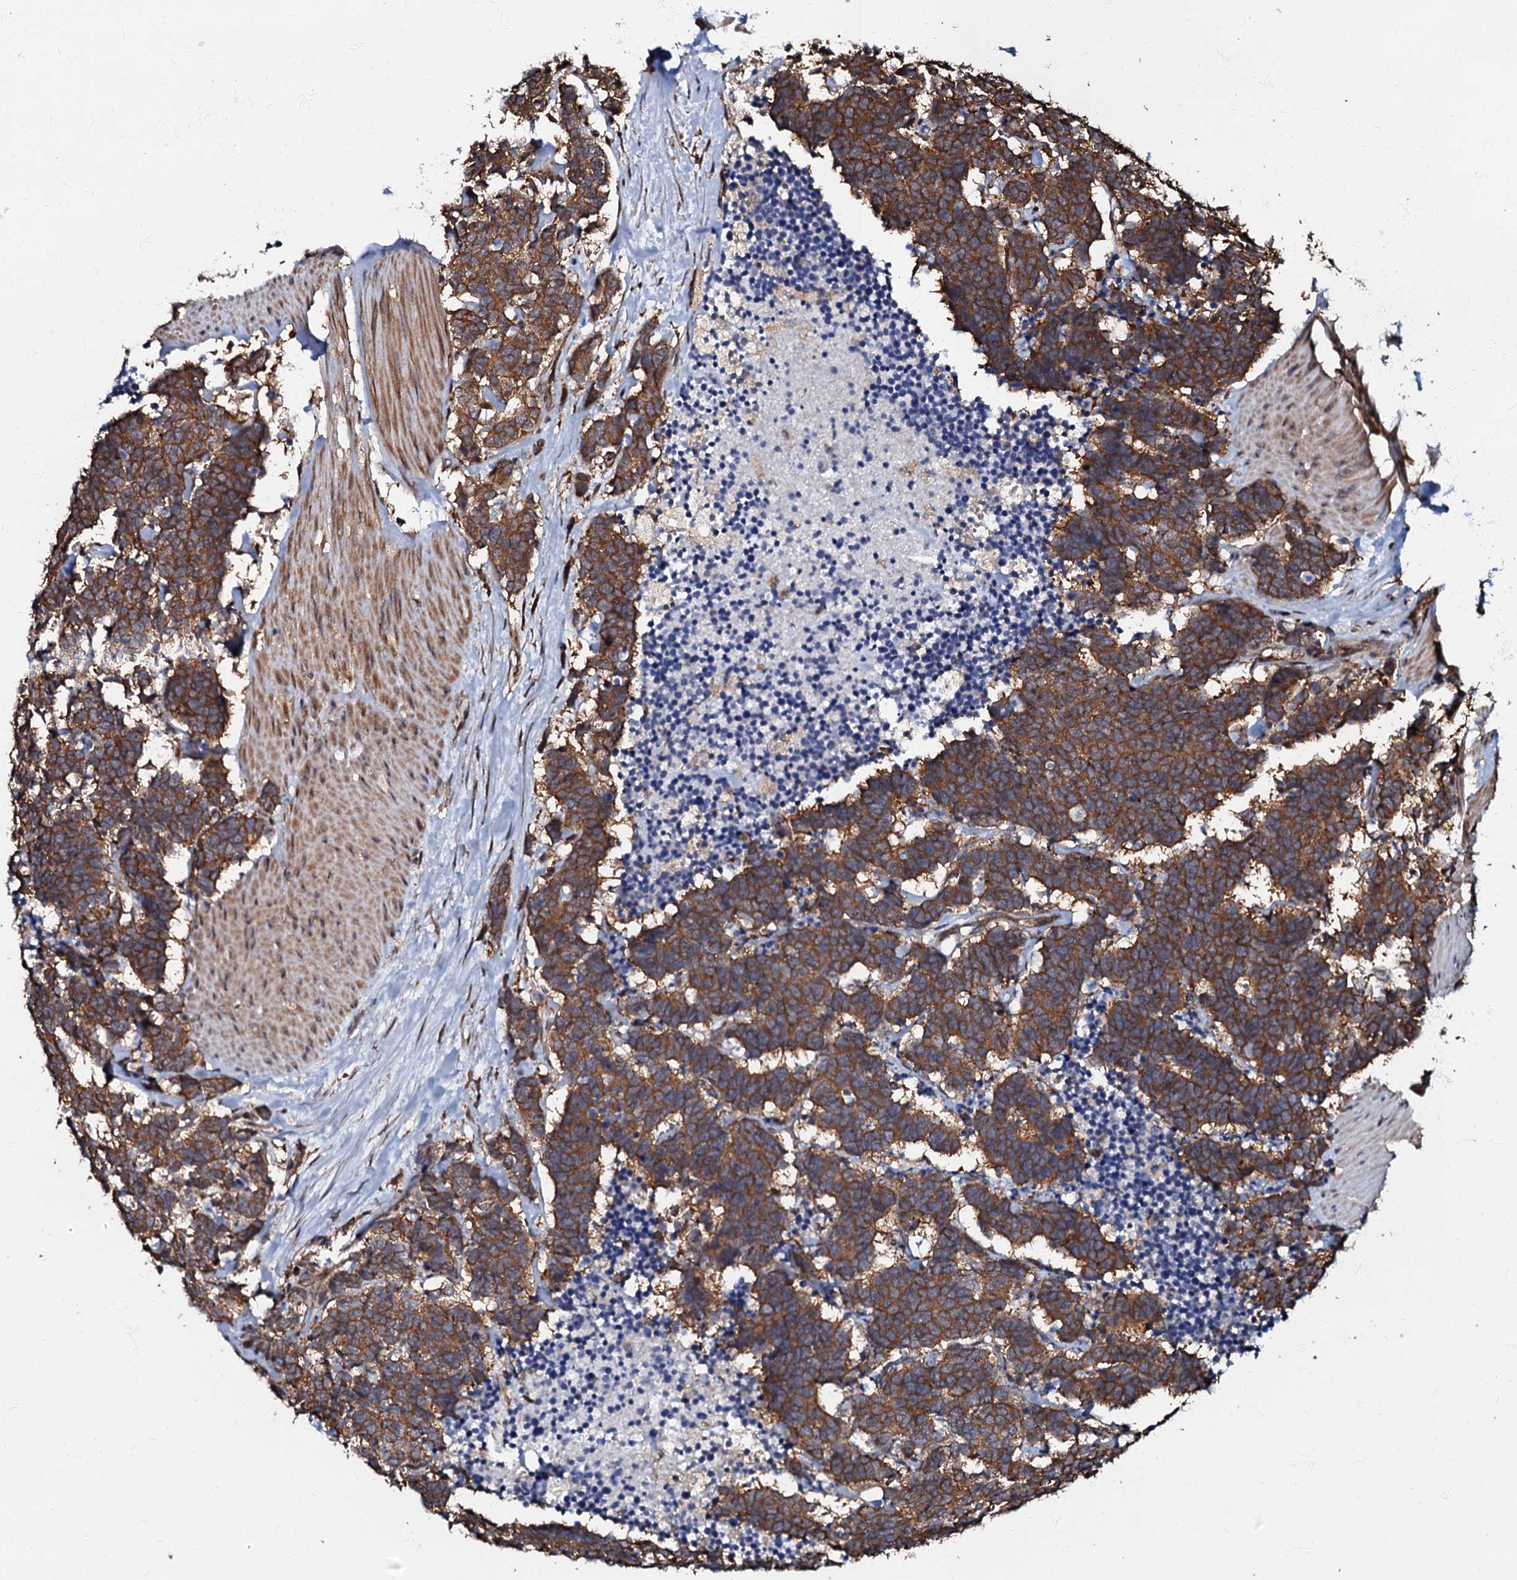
{"staining": {"intensity": "strong", "quantity": ">75%", "location": "cytoplasmic/membranous"}, "tissue": "carcinoid", "cell_type": "Tumor cells", "image_type": "cancer", "snomed": [{"axis": "morphology", "description": "Carcinoma, NOS"}, {"axis": "morphology", "description": "Carcinoid, malignant, NOS"}, {"axis": "topography", "description": "Urinary bladder"}], "caption": "Tumor cells show strong cytoplasmic/membranous staining in approximately >75% of cells in carcinoid.", "gene": "OSBP", "patient": {"sex": "male", "age": 57}}